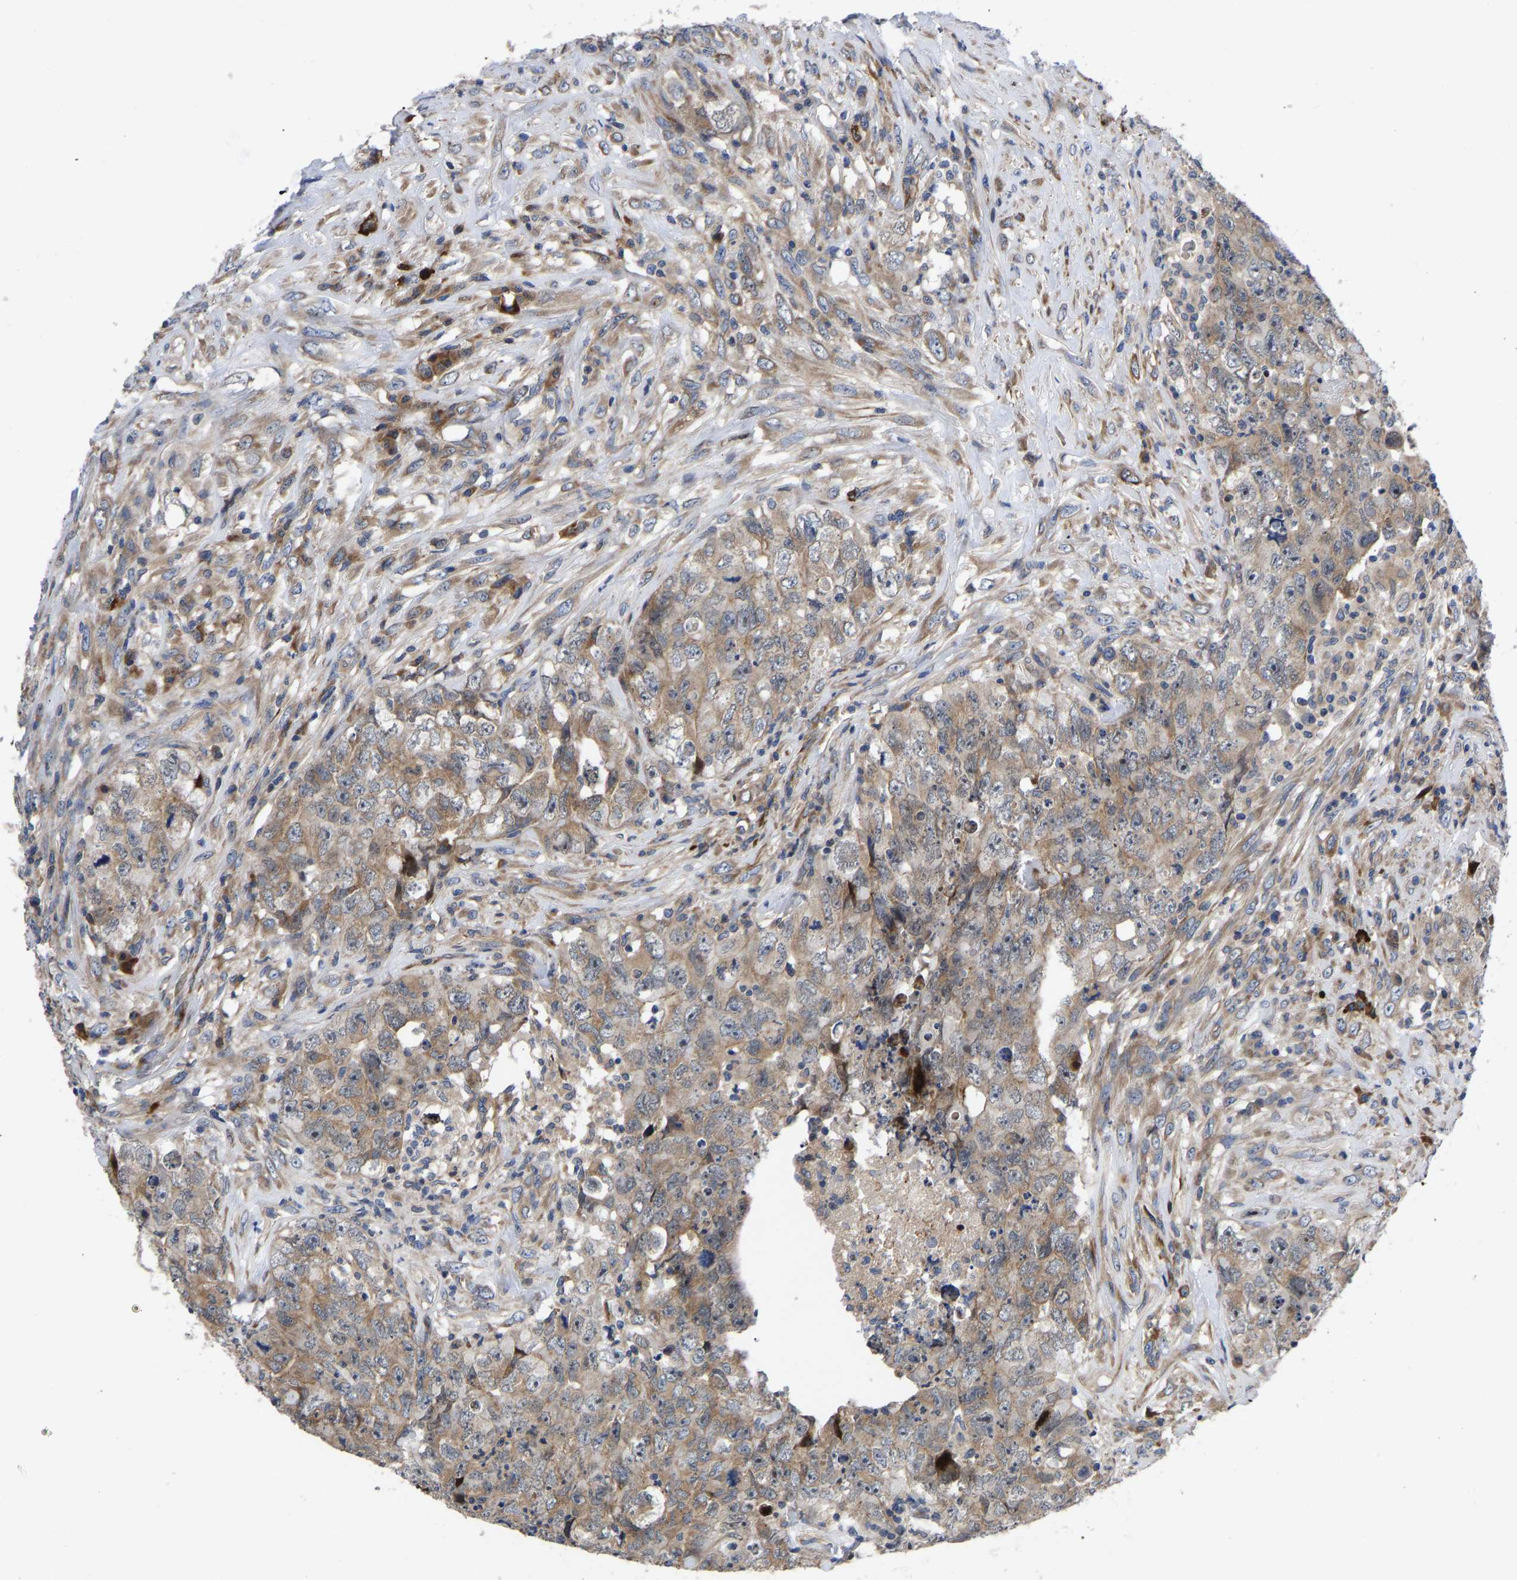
{"staining": {"intensity": "moderate", "quantity": ">75%", "location": "cytoplasmic/membranous"}, "tissue": "testis cancer", "cell_type": "Tumor cells", "image_type": "cancer", "snomed": [{"axis": "morphology", "description": "Carcinoma, Embryonal, NOS"}, {"axis": "topography", "description": "Testis"}], "caption": "Immunohistochemistry (IHC) of human testis cancer exhibits medium levels of moderate cytoplasmic/membranous expression in about >75% of tumor cells. (Brightfield microscopy of DAB IHC at high magnification).", "gene": "TMEM38B", "patient": {"sex": "male", "age": 32}}